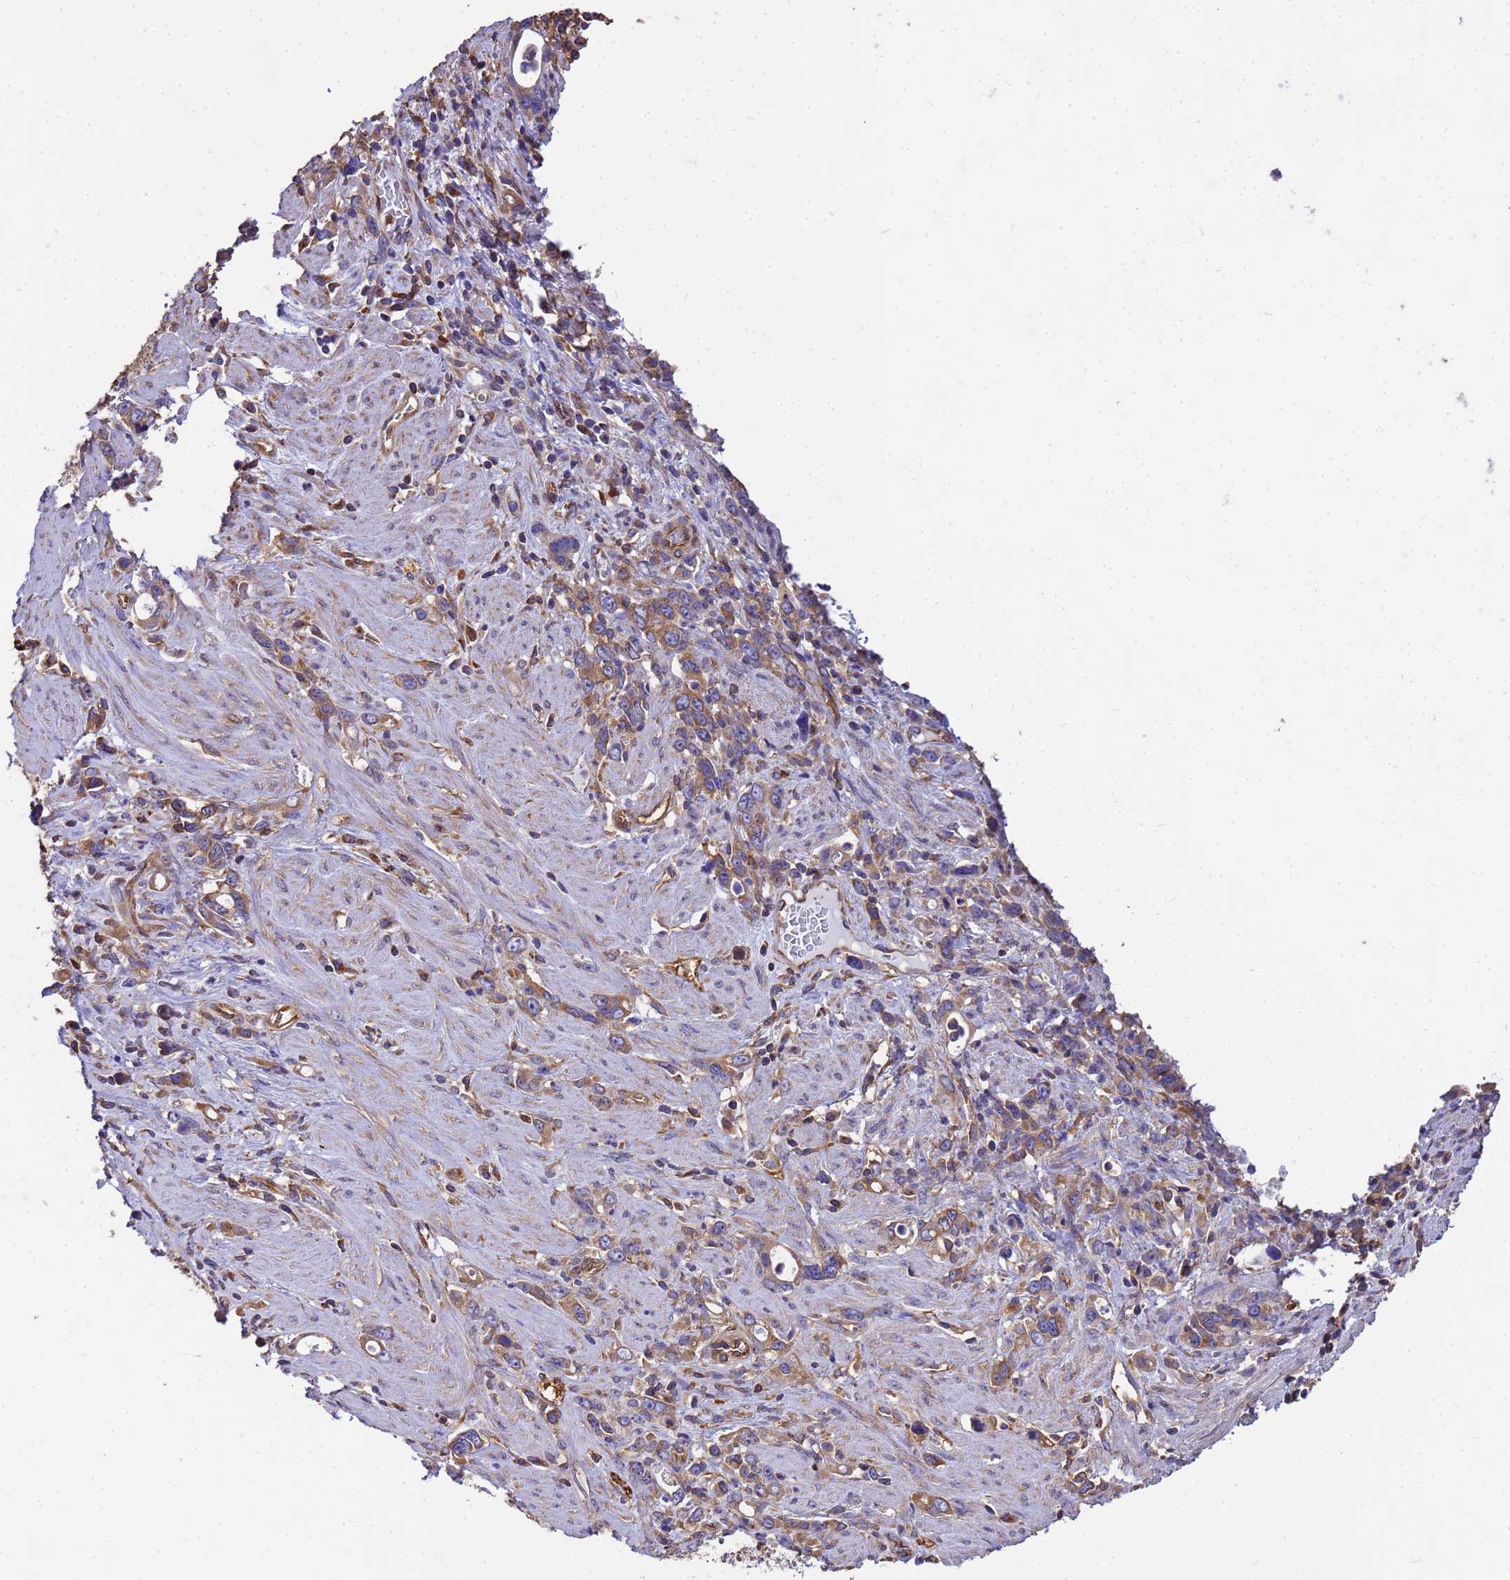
{"staining": {"intensity": "moderate", "quantity": ">75%", "location": "cytoplasmic/membranous"}, "tissue": "stomach cancer", "cell_type": "Tumor cells", "image_type": "cancer", "snomed": [{"axis": "morphology", "description": "Adenocarcinoma, NOS"}, {"axis": "topography", "description": "Stomach, lower"}], "caption": "Stomach adenocarcinoma was stained to show a protein in brown. There is medium levels of moderate cytoplasmic/membranous staining in about >75% of tumor cells.", "gene": "TUBB1", "patient": {"sex": "female", "age": 43}}